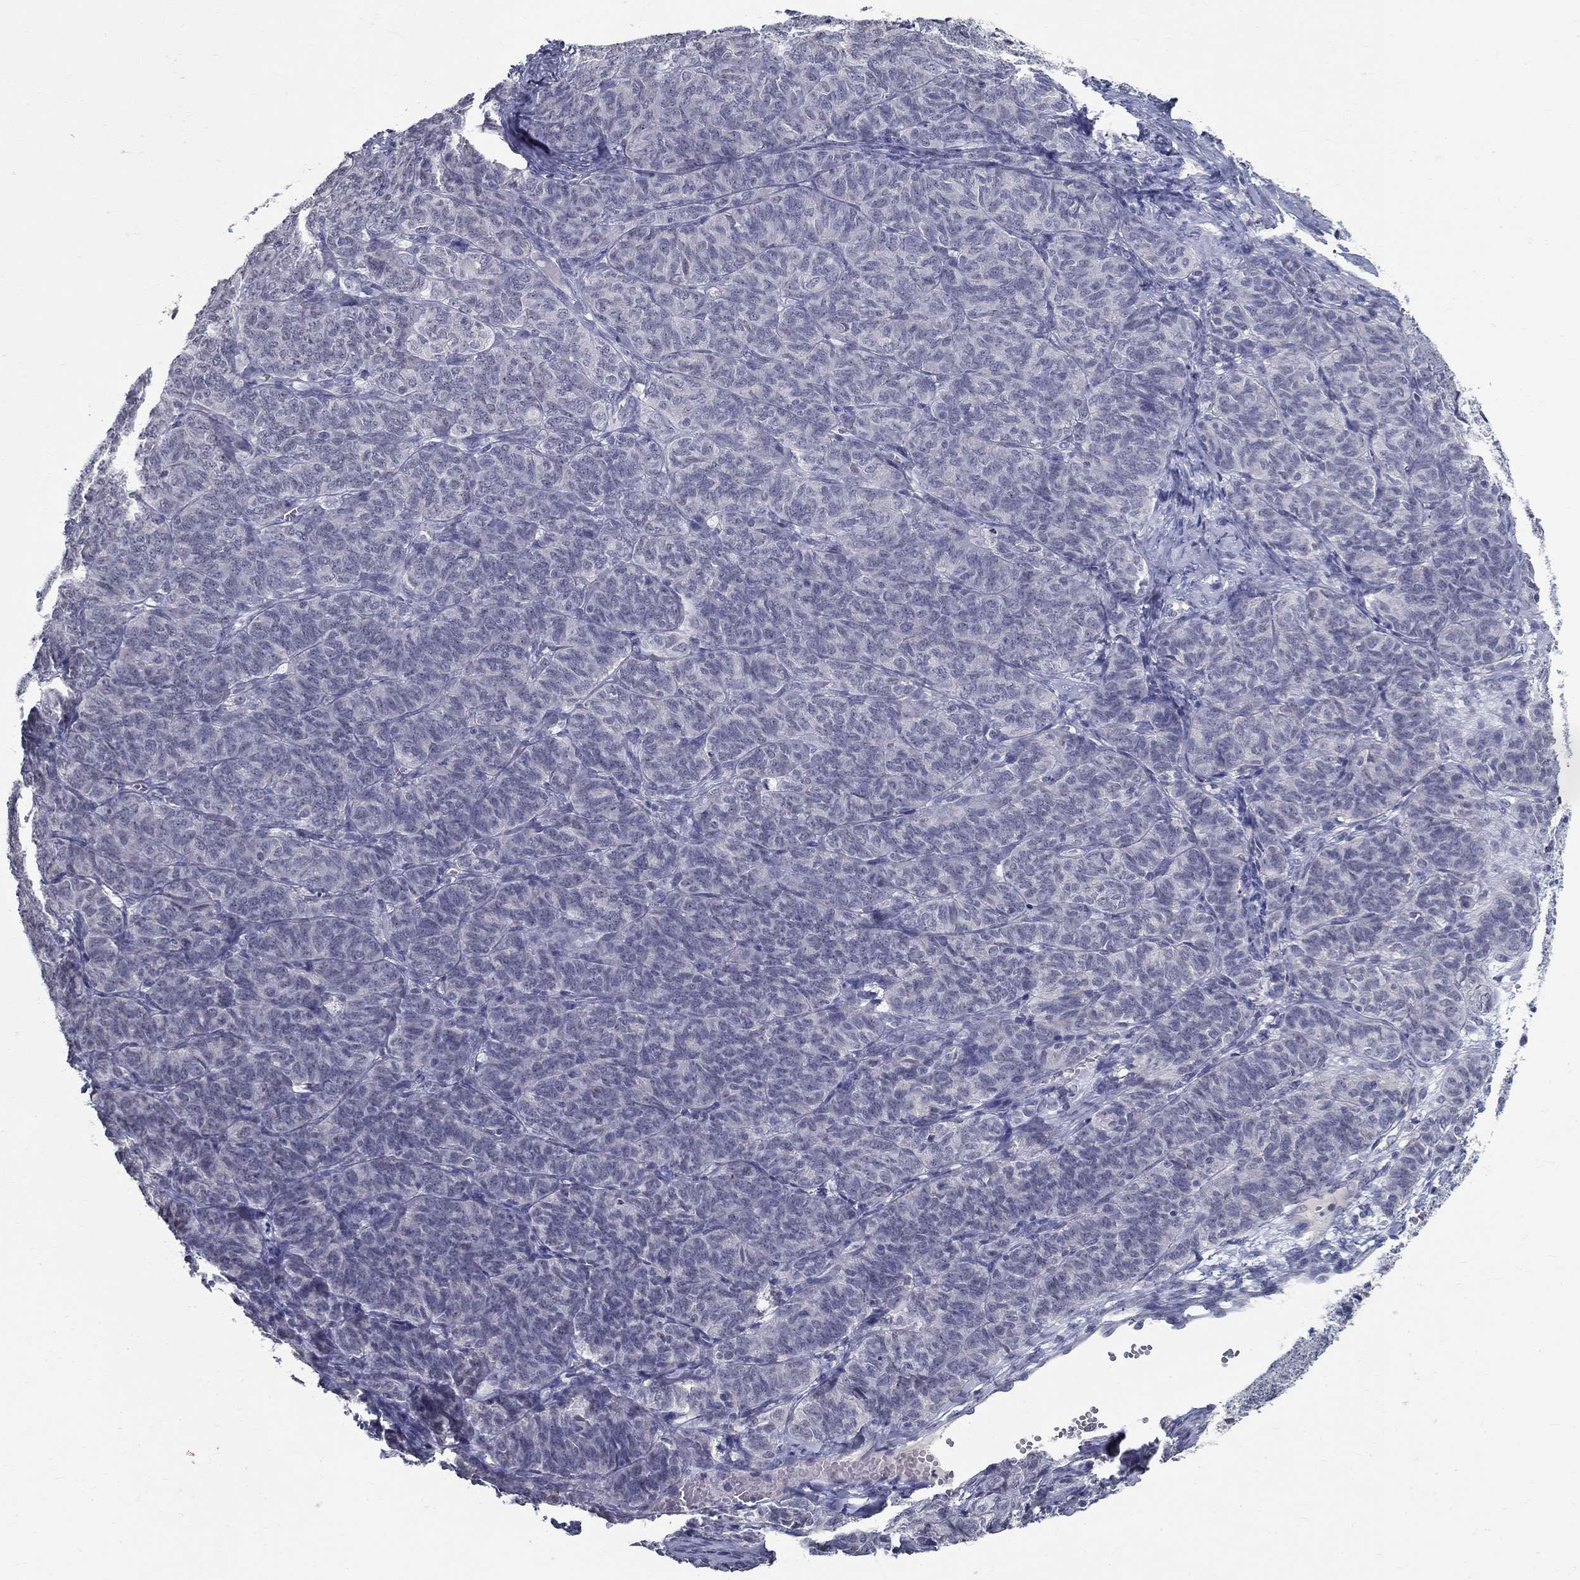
{"staining": {"intensity": "negative", "quantity": "none", "location": "none"}, "tissue": "ovarian cancer", "cell_type": "Tumor cells", "image_type": "cancer", "snomed": [{"axis": "morphology", "description": "Carcinoma, endometroid"}, {"axis": "topography", "description": "Ovary"}], "caption": "A micrograph of endometroid carcinoma (ovarian) stained for a protein displays no brown staining in tumor cells.", "gene": "GUCA1A", "patient": {"sex": "female", "age": 80}}